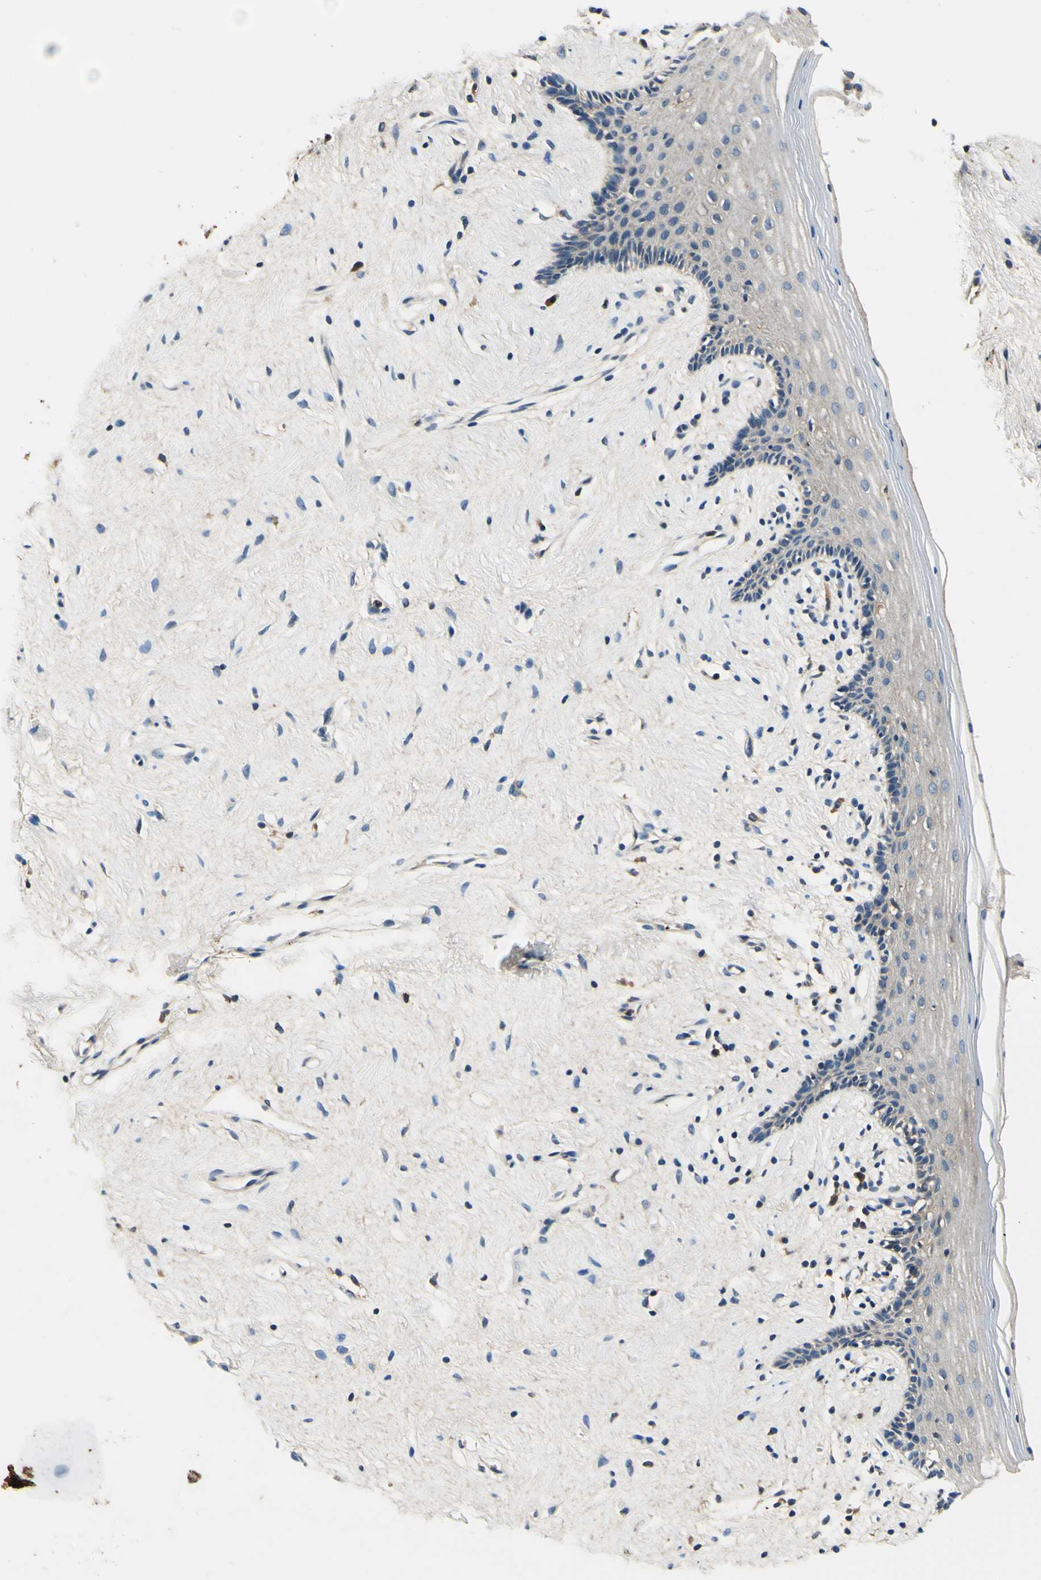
{"staining": {"intensity": "negative", "quantity": "none", "location": "none"}, "tissue": "vagina", "cell_type": "Squamous epithelial cells", "image_type": "normal", "snomed": [{"axis": "morphology", "description": "Normal tissue, NOS"}, {"axis": "topography", "description": "Vagina"}], "caption": "Squamous epithelial cells show no significant protein expression in benign vagina.", "gene": "PLA2G4A", "patient": {"sex": "female", "age": 44}}